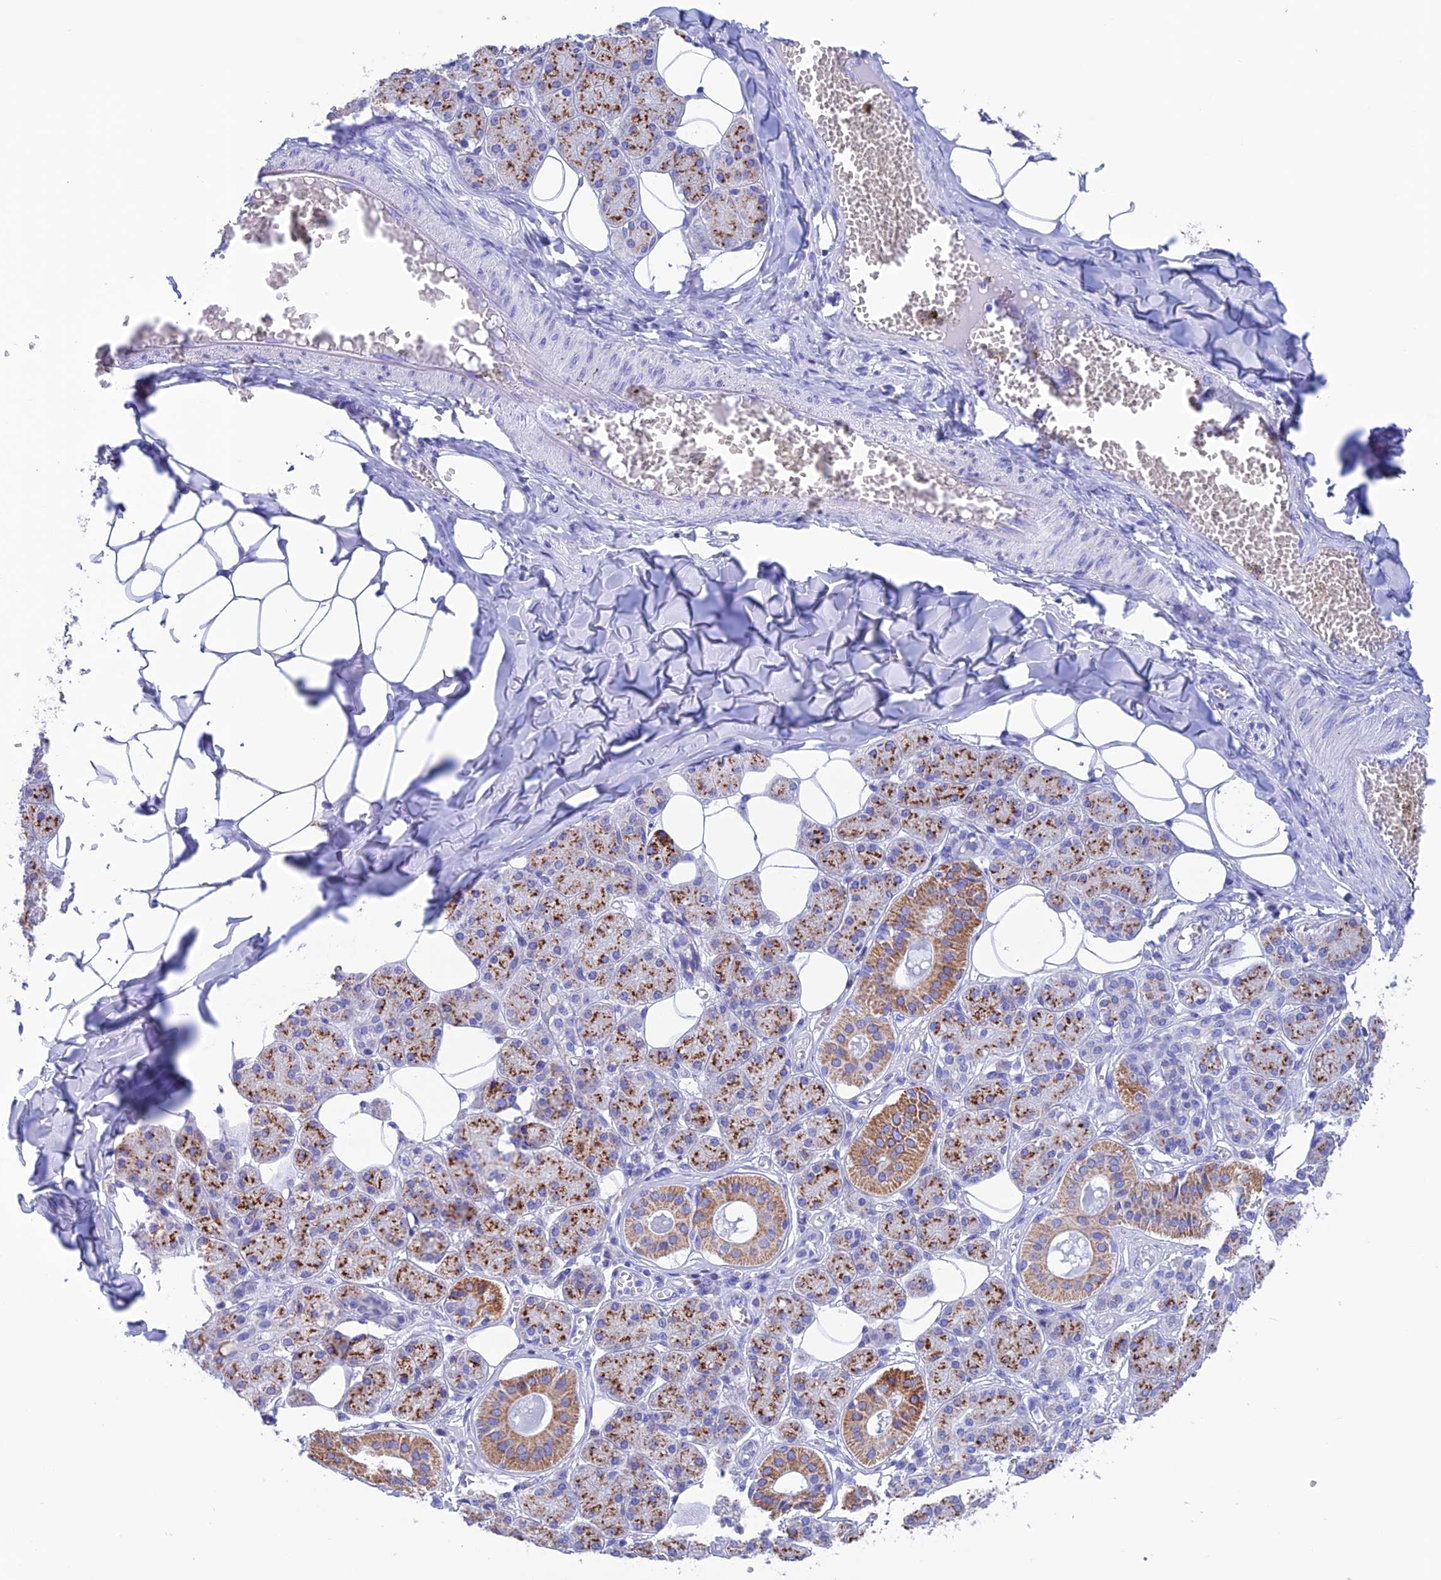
{"staining": {"intensity": "strong", "quantity": ">75%", "location": "cytoplasmic/membranous"}, "tissue": "salivary gland", "cell_type": "Glandular cells", "image_type": "normal", "snomed": [{"axis": "morphology", "description": "Normal tissue, NOS"}, {"axis": "topography", "description": "Salivary gland"}], "caption": "Salivary gland stained with immunohistochemistry exhibits strong cytoplasmic/membranous staining in about >75% of glandular cells. (IHC, brightfield microscopy, high magnification).", "gene": "NXPE4", "patient": {"sex": "female", "age": 33}}